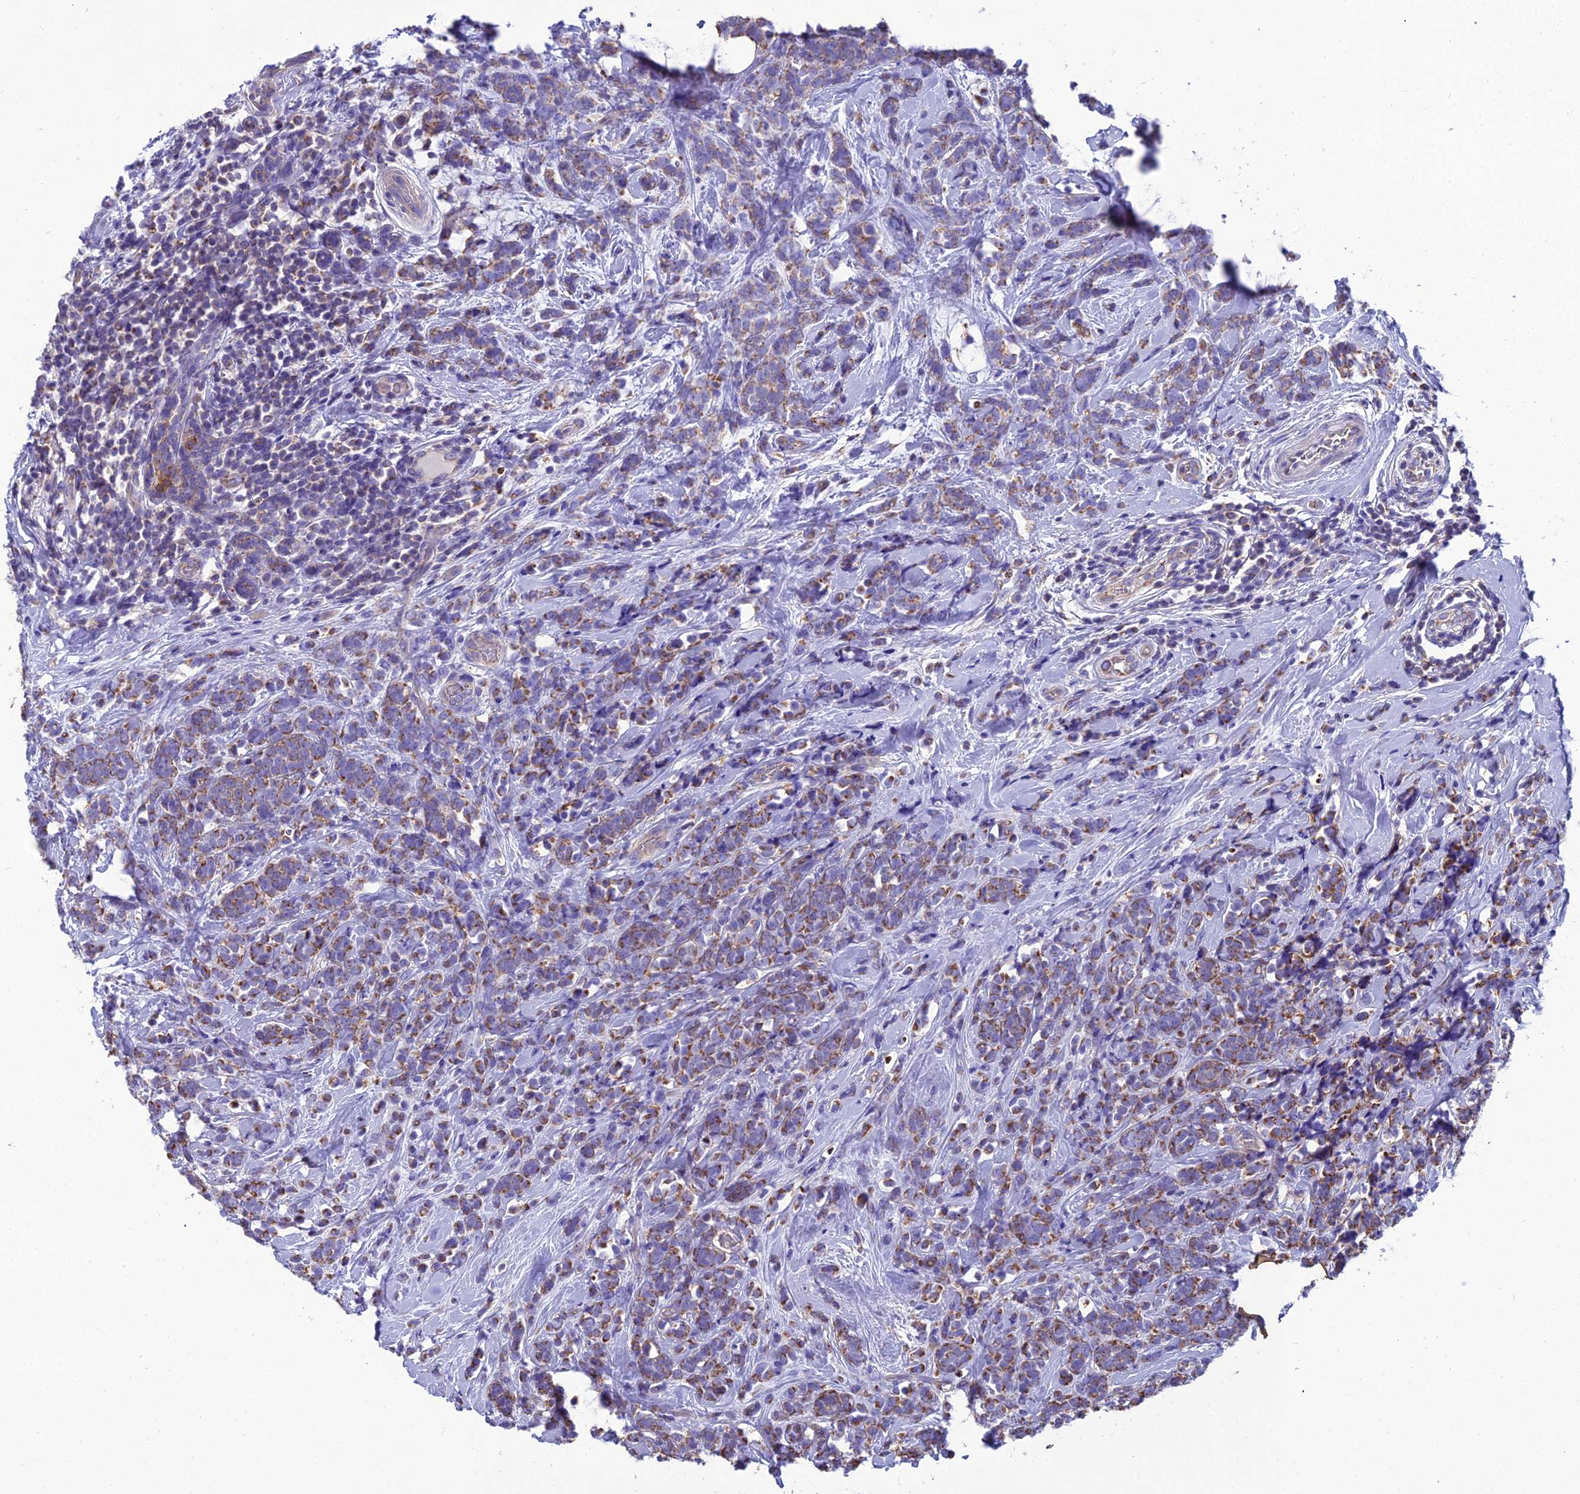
{"staining": {"intensity": "moderate", "quantity": ">75%", "location": "cytoplasmic/membranous"}, "tissue": "breast cancer", "cell_type": "Tumor cells", "image_type": "cancer", "snomed": [{"axis": "morphology", "description": "Lobular carcinoma"}, {"axis": "topography", "description": "Breast"}], "caption": "Immunohistochemistry histopathology image of neoplastic tissue: human breast cancer stained using IHC exhibits medium levels of moderate protein expression localized specifically in the cytoplasmic/membranous of tumor cells, appearing as a cytoplasmic/membranous brown color.", "gene": "GPD1", "patient": {"sex": "female", "age": 58}}